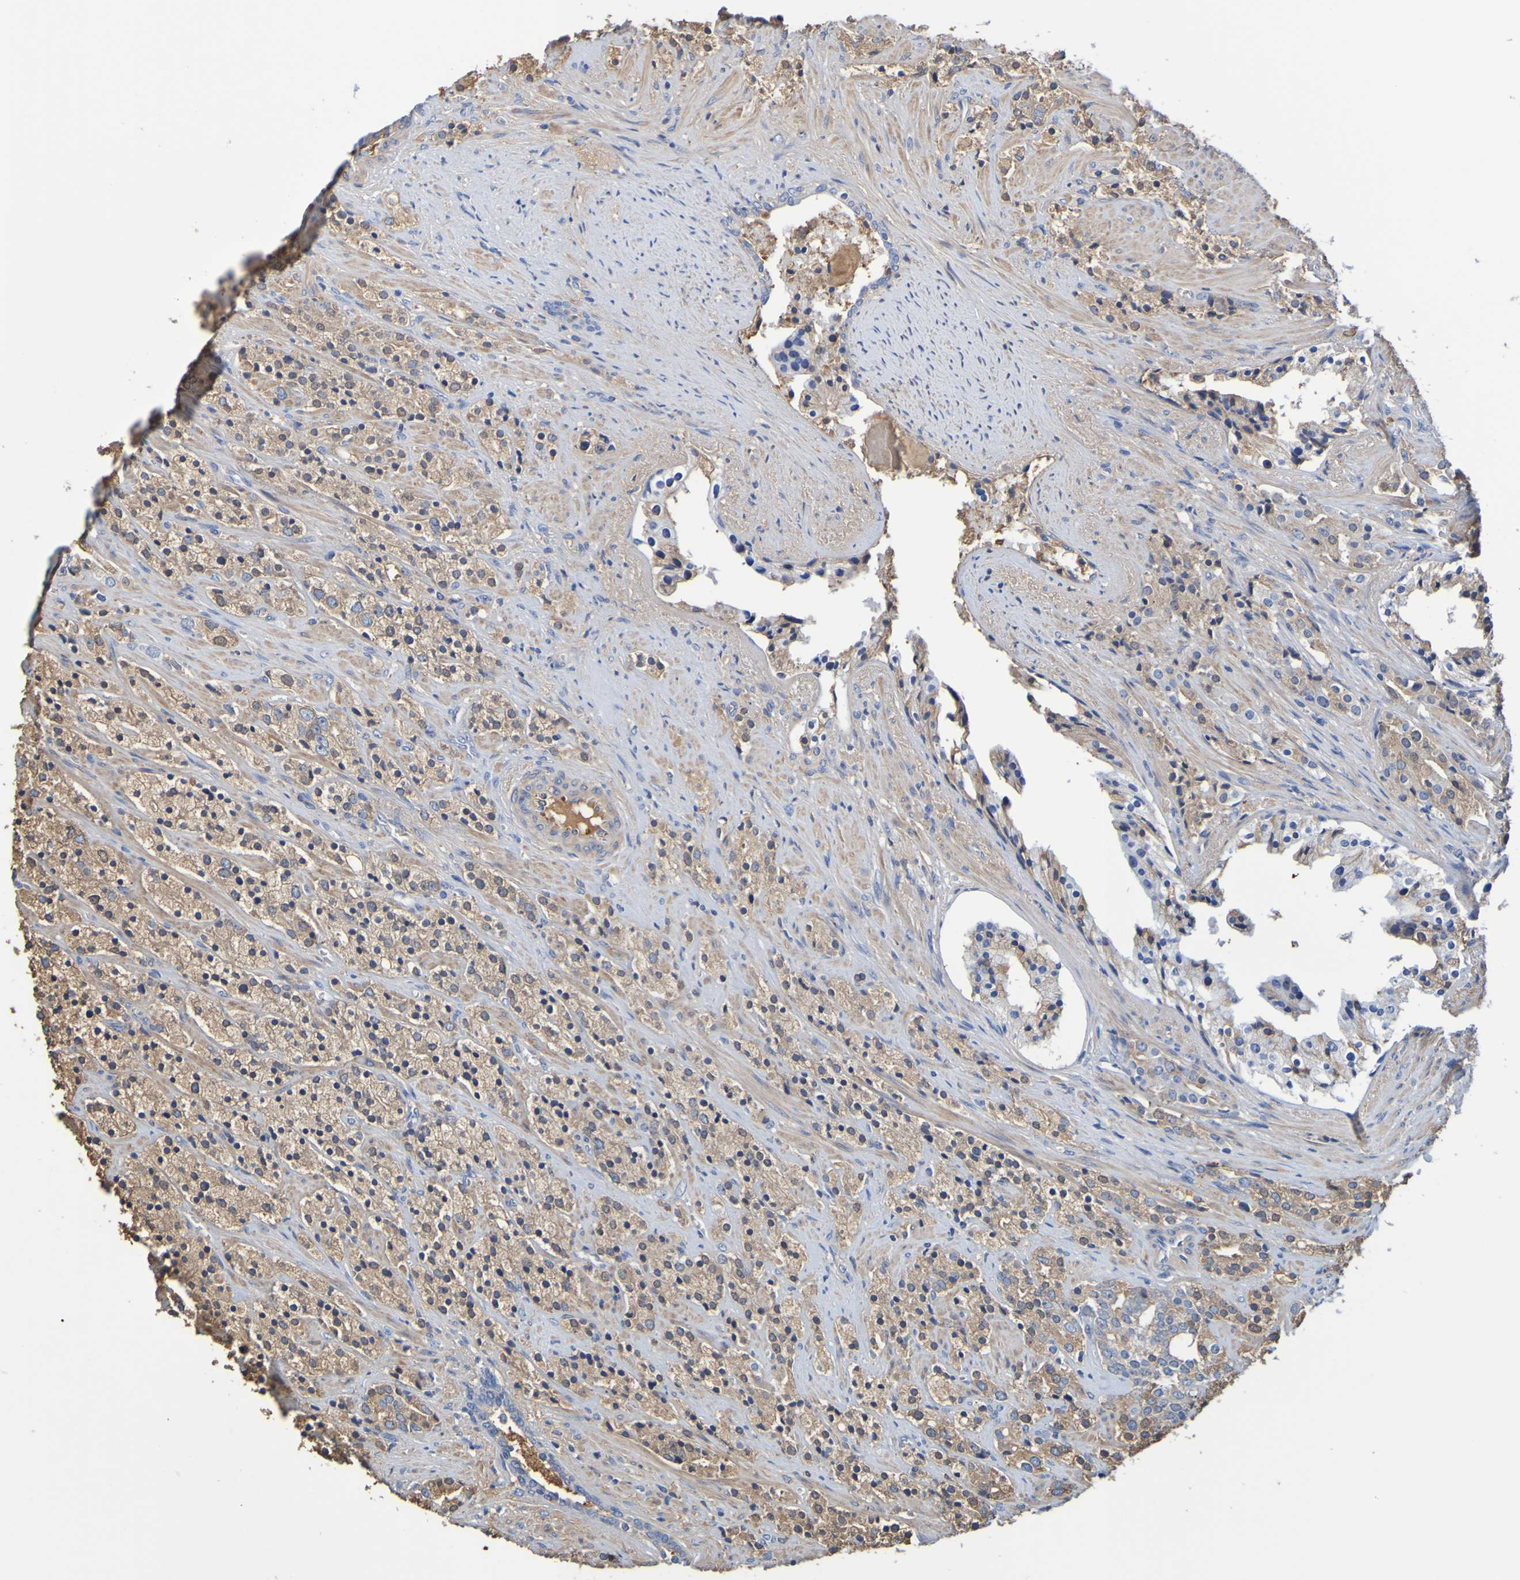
{"staining": {"intensity": "moderate", "quantity": ">75%", "location": "cytoplasmic/membranous"}, "tissue": "prostate cancer", "cell_type": "Tumor cells", "image_type": "cancer", "snomed": [{"axis": "morphology", "description": "Adenocarcinoma, High grade"}, {"axis": "topography", "description": "Prostate"}], "caption": "Immunohistochemistry (IHC) staining of prostate cancer (adenocarcinoma (high-grade)), which exhibits medium levels of moderate cytoplasmic/membranous positivity in about >75% of tumor cells indicating moderate cytoplasmic/membranous protein staining. The staining was performed using DAB (3,3'-diaminobenzidine) (brown) for protein detection and nuclei were counterstained in hematoxylin (blue).", "gene": "GAB3", "patient": {"sex": "male", "age": 71}}